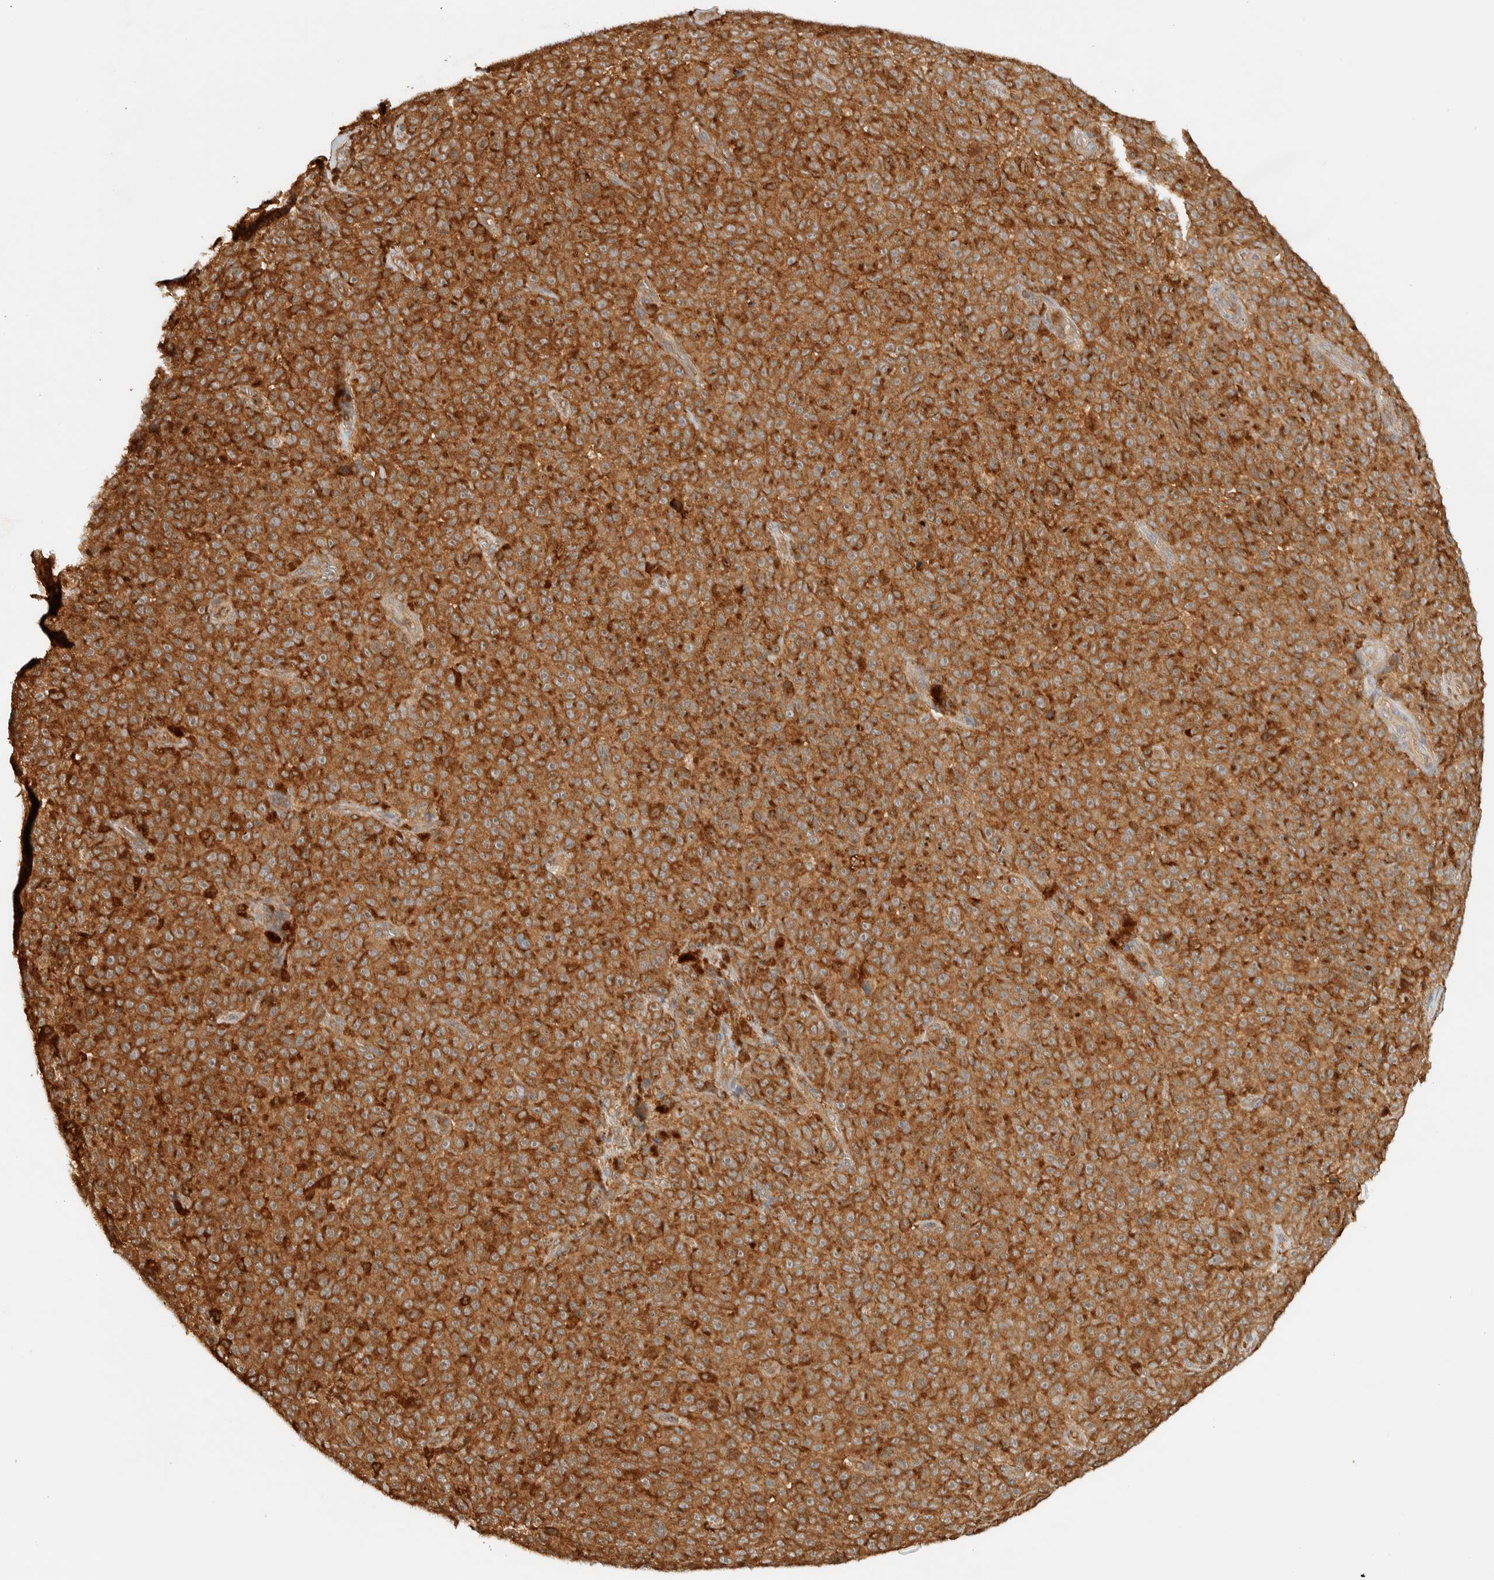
{"staining": {"intensity": "strong", "quantity": ">75%", "location": "cytoplasmic/membranous"}, "tissue": "melanoma", "cell_type": "Tumor cells", "image_type": "cancer", "snomed": [{"axis": "morphology", "description": "Malignant melanoma, NOS"}, {"axis": "topography", "description": "Skin"}], "caption": "This is an image of immunohistochemistry staining of malignant melanoma, which shows strong positivity in the cytoplasmic/membranous of tumor cells.", "gene": "TMEM192", "patient": {"sex": "female", "age": 82}}